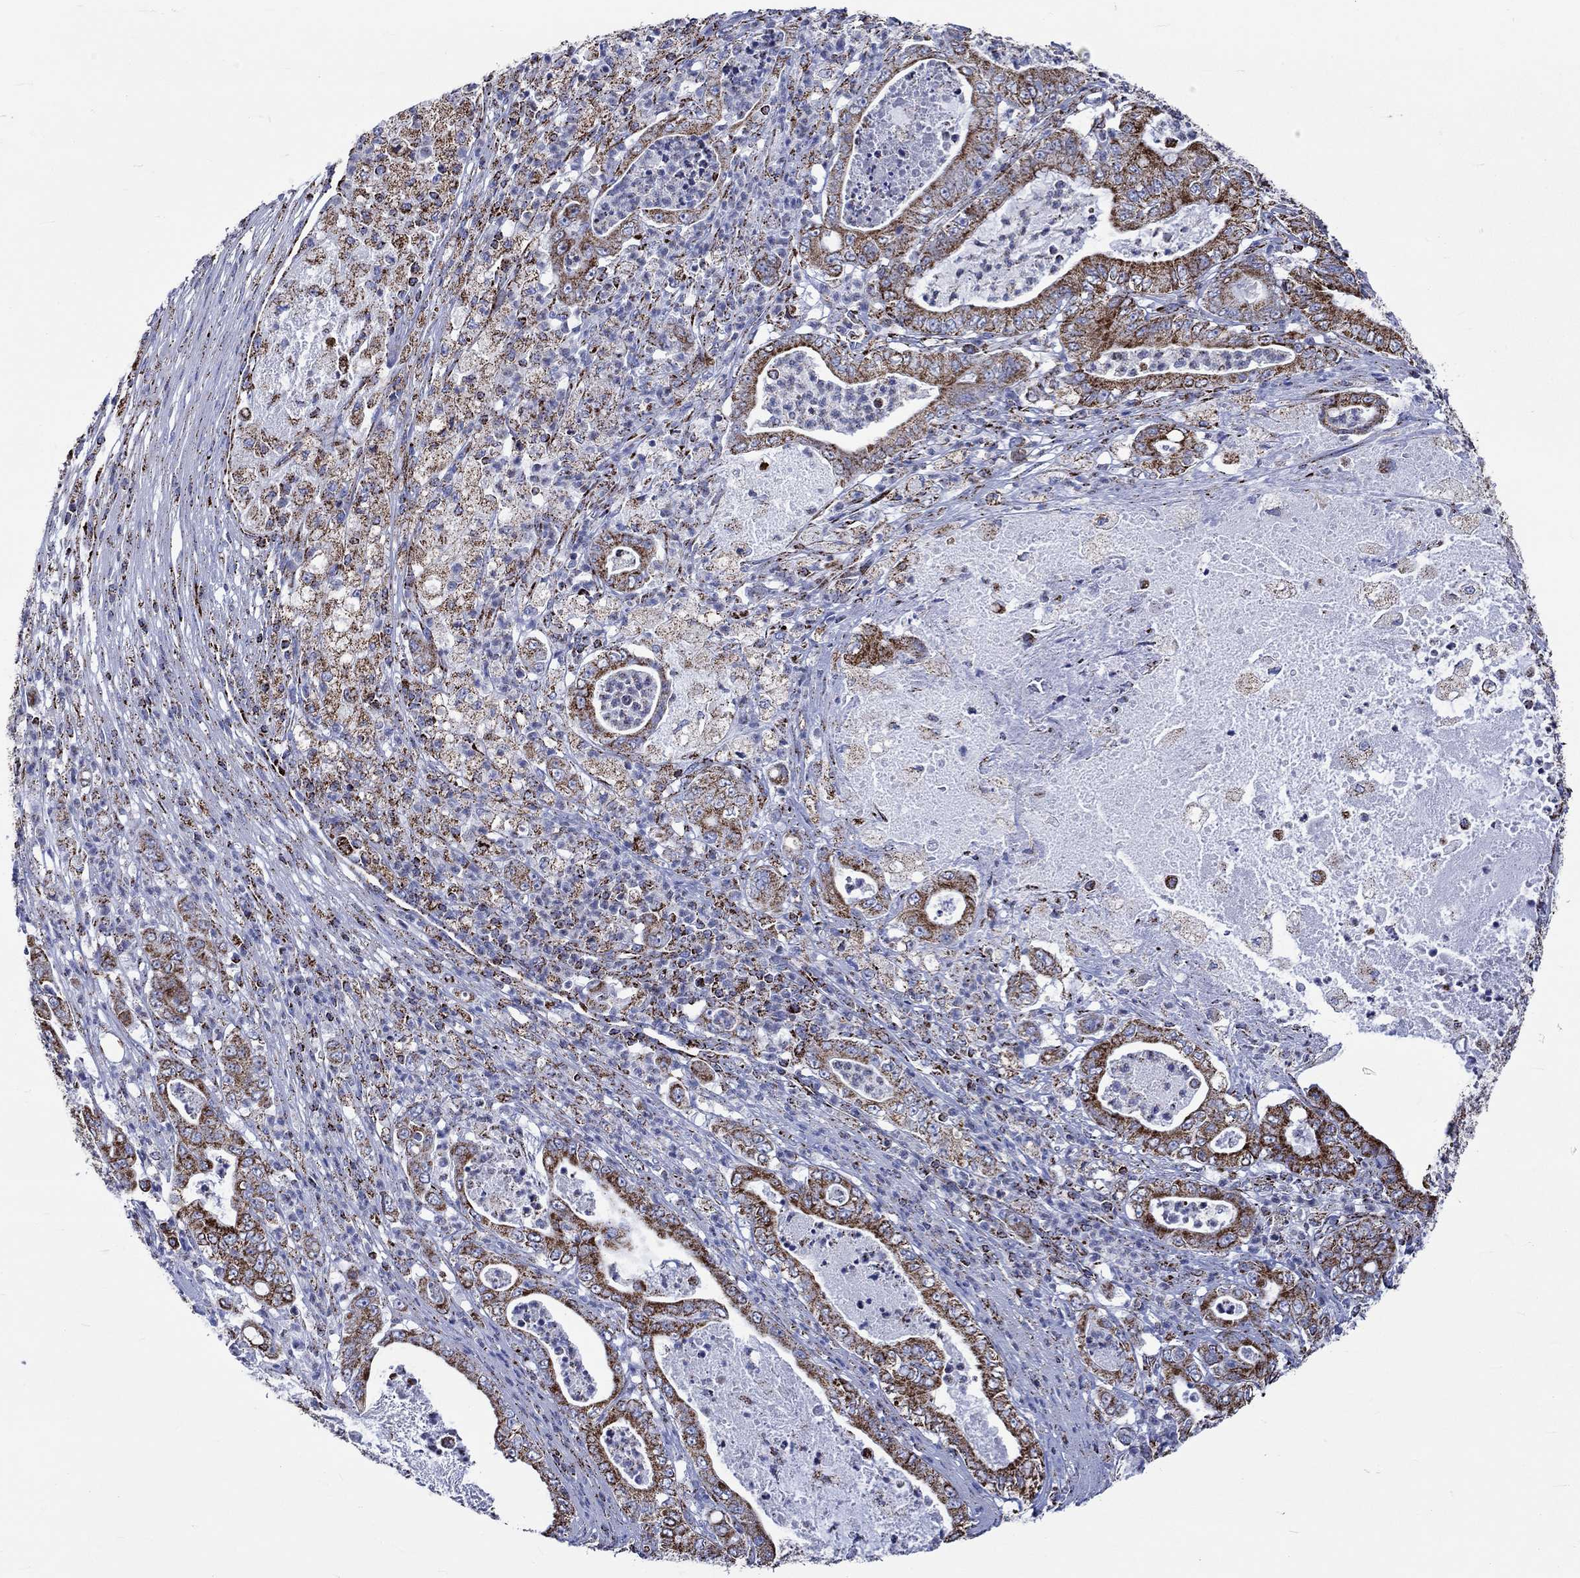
{"staining": {"intensity": "strong", "quantity": ">75%", "location": "cytoplasmic/membranous"}, "tissue": "pancreatic cancer", "cell_type": "Tumor cells", "image_type": "cancer", "snomed": [{"axis": "morphology", "description": "Adenocarcinoma, NOS"}, {"axis": "topography", "description": "Pancreas"}], "caption": "DAB (3,3'-diaminobenzidine) immunohistochemical staining of pancreatic adenocarcinoma shows strong cytoplasmic/membranous protein positivity in approximately >75% of tumor cells.", "gene": "RCE1", "patient": {"sex": "male", "age": 71}}